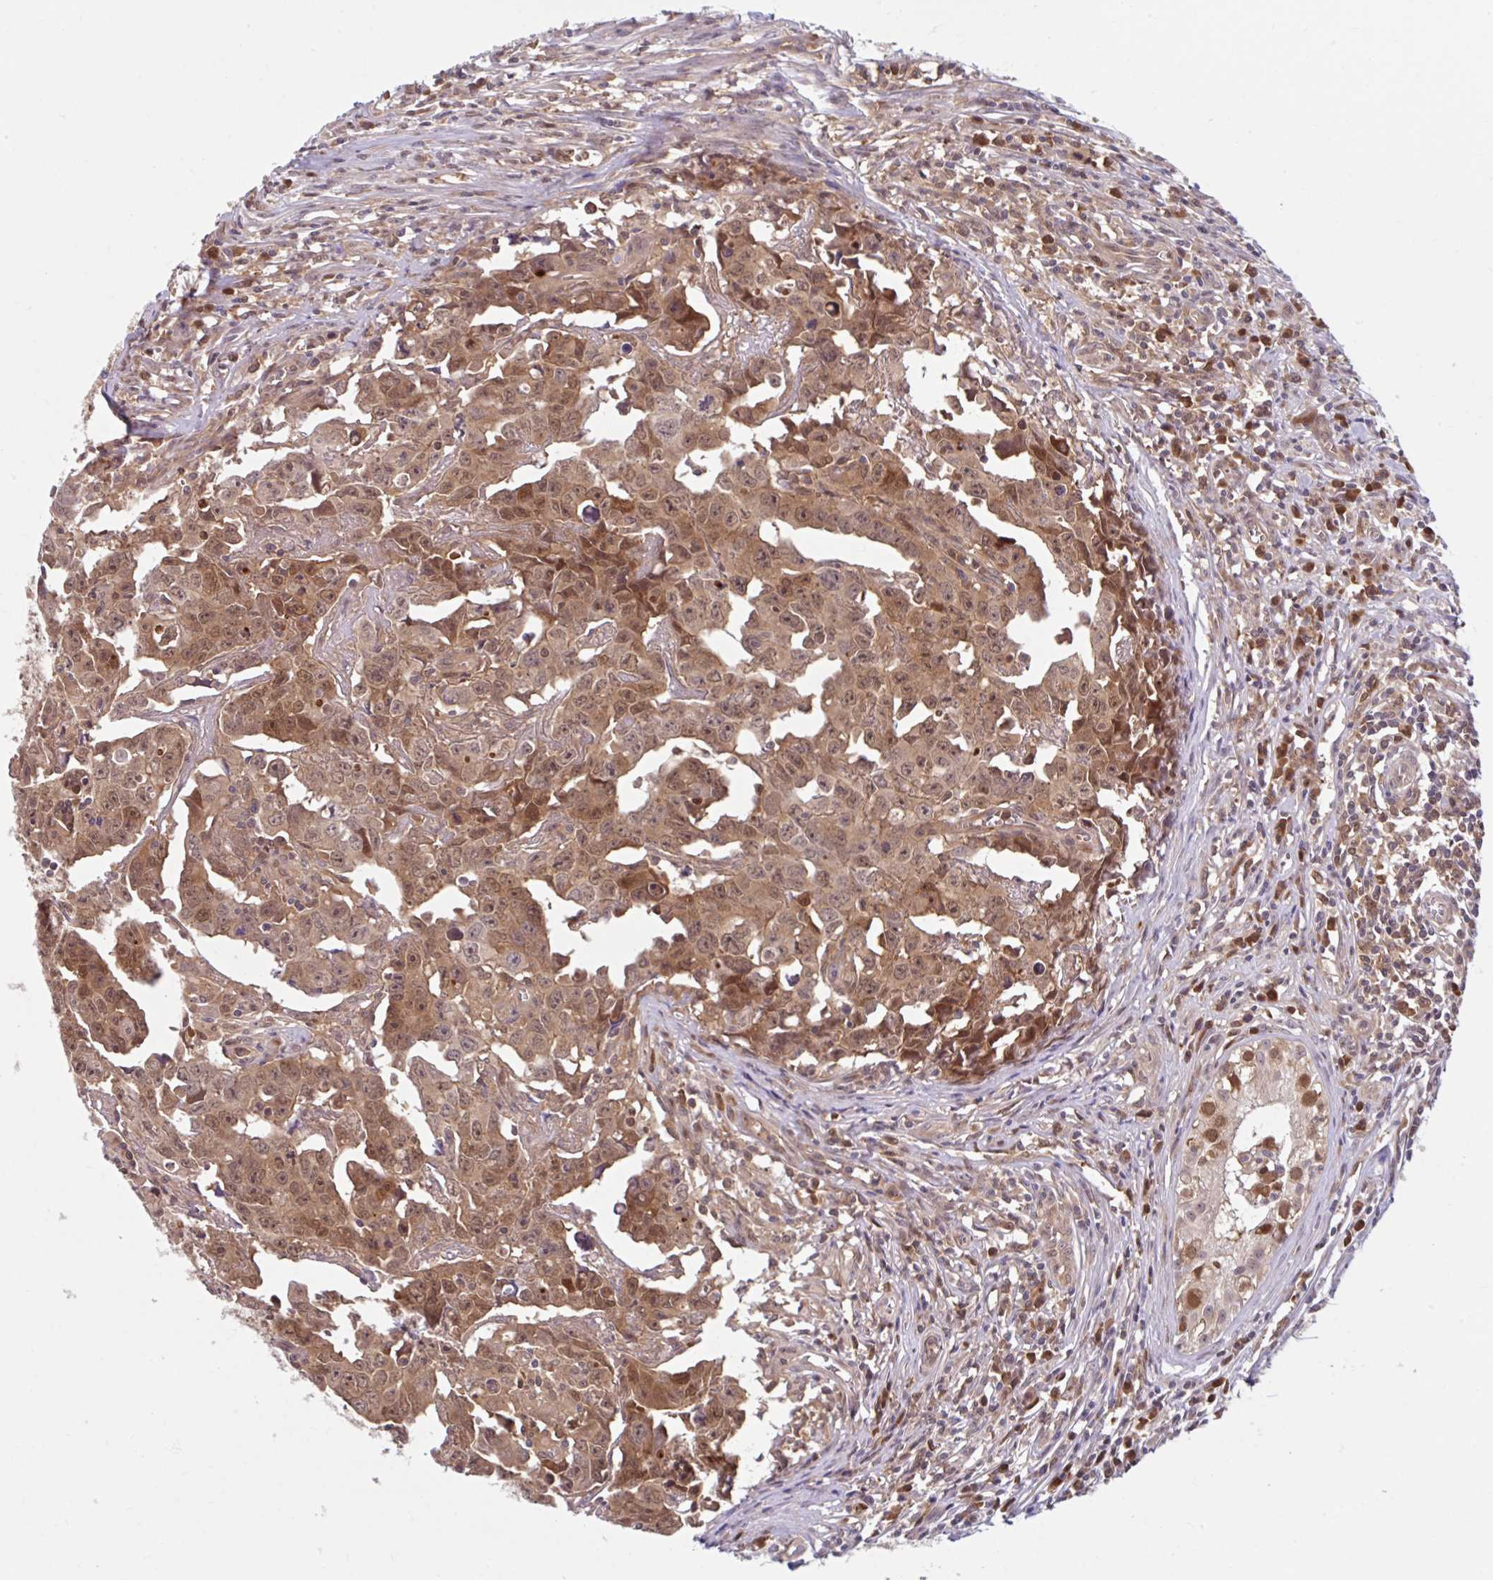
{"staining": {"intensity": "moderate", "quantity": ">75%", "location": "cytoplasmic/membranous,nuclear"}, "tissue": "testis cancer", "cell_type": "Tumor cells", "image_type": "cancer", "snomed": [{"axis": "morphology", "description": "Carcinoma, Embryonal, NOS"}, {"axis": "topography", "description": "Testis"}], "caption": "Immunohistochemistry of testis embryonal carcinoma demonstrates medium levels of moderate cytoplasmic/membranous and nuclear expression in about >75% of tumor cells.", "gene": "HMBS", "patient": {"sex": "male", "age": 22}}